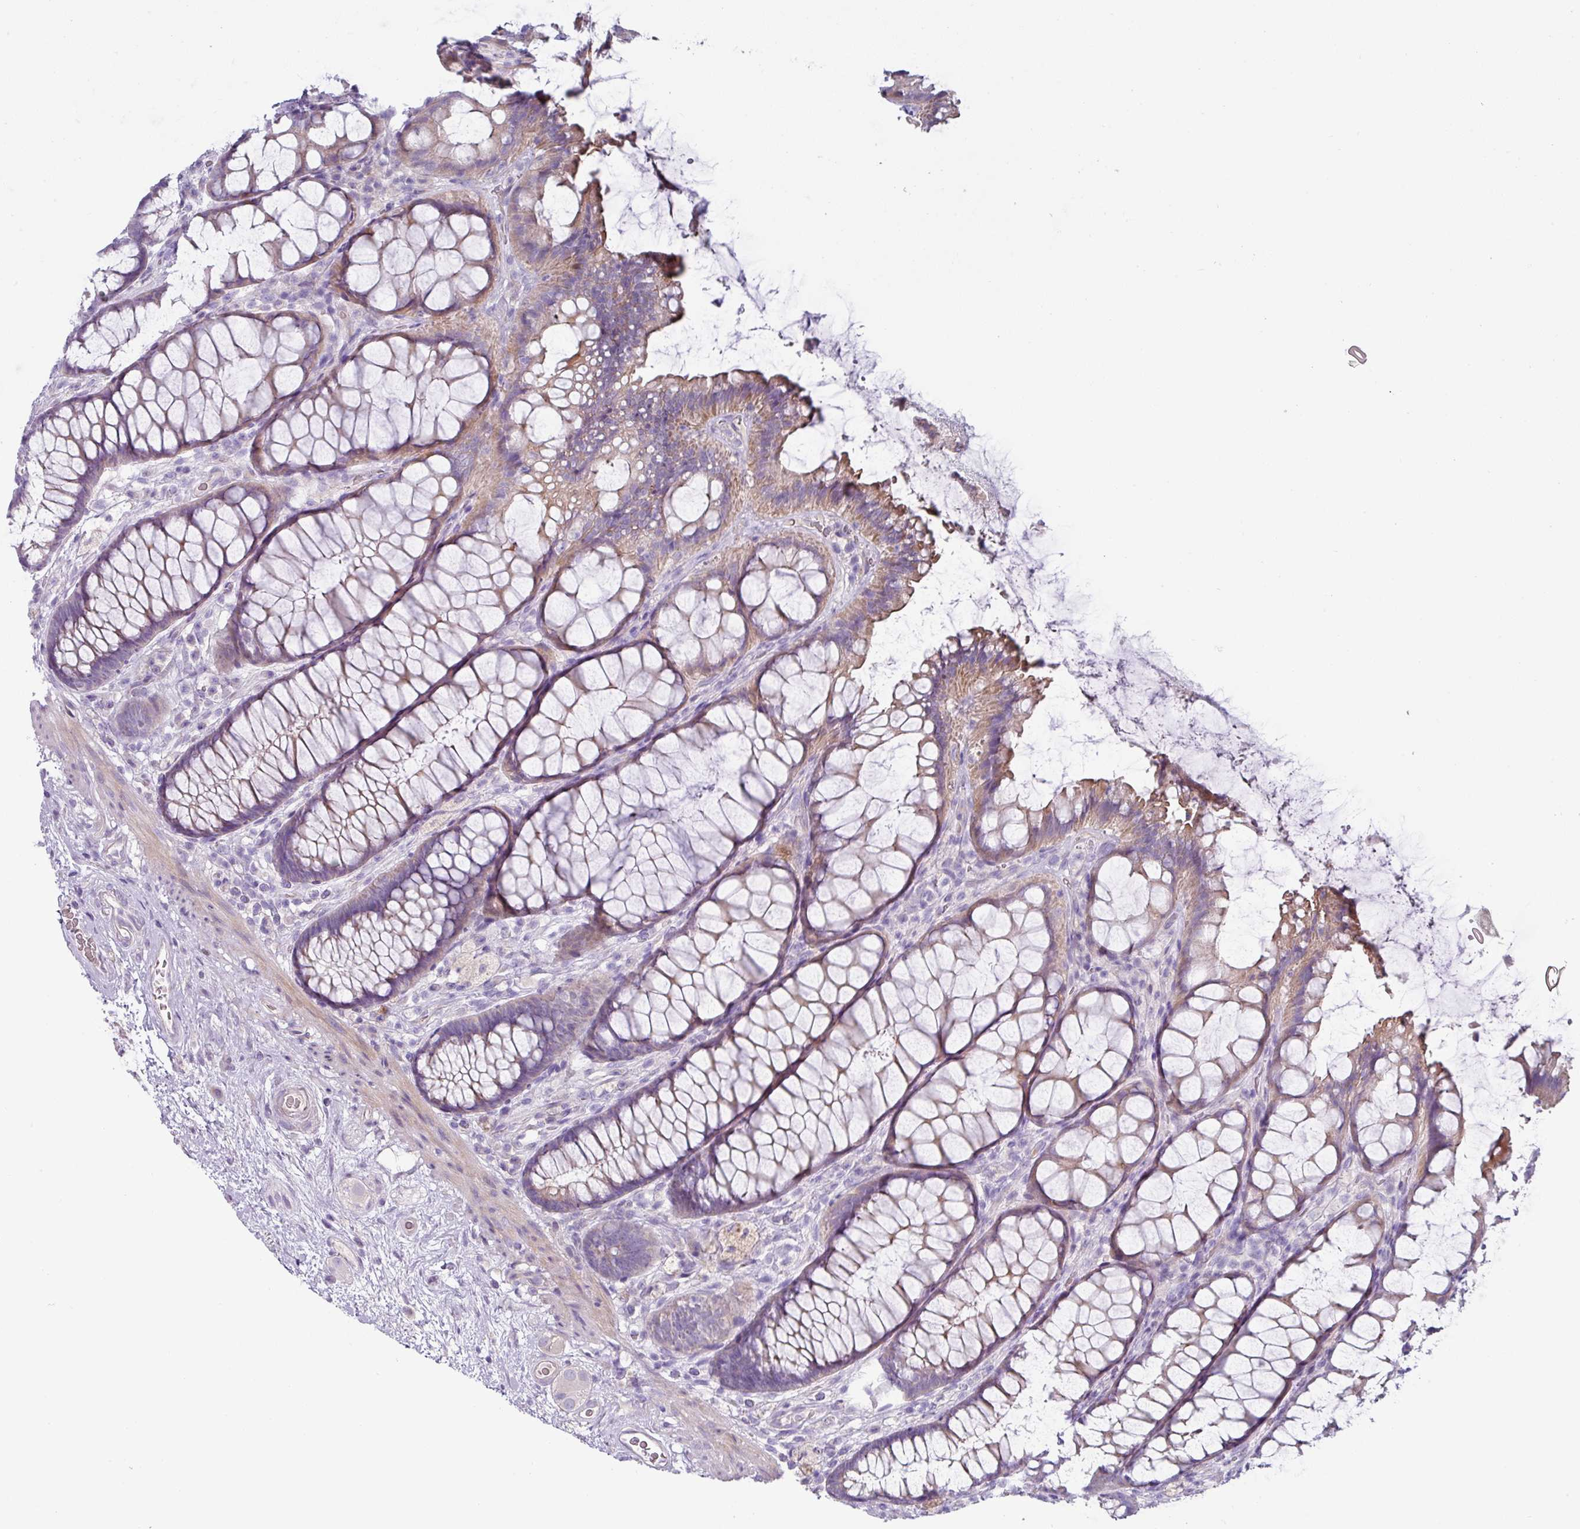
{"staining": {"intensity": "weak", "quantity": "25%-75%", "location": "cytoplasmic/membranous"}, "tissue": "rectum", "cell_type": "Glandular cells", "image_type": "normal", "snomed": [{"axis": "morphology", "description": "Normal tissue, NOS"}, {"axis": "topography", "description": "Rectum"}], "caption": "This histopathology image displays benign rectum stained with IHC to label a protein in brown. The cytoplasmic/membranous of glandular cells show weak positivity for the protein. Nuclei are counter-stained blue.", "gene": "RGS16", "patient": {"sex": "female", "age": 67}}